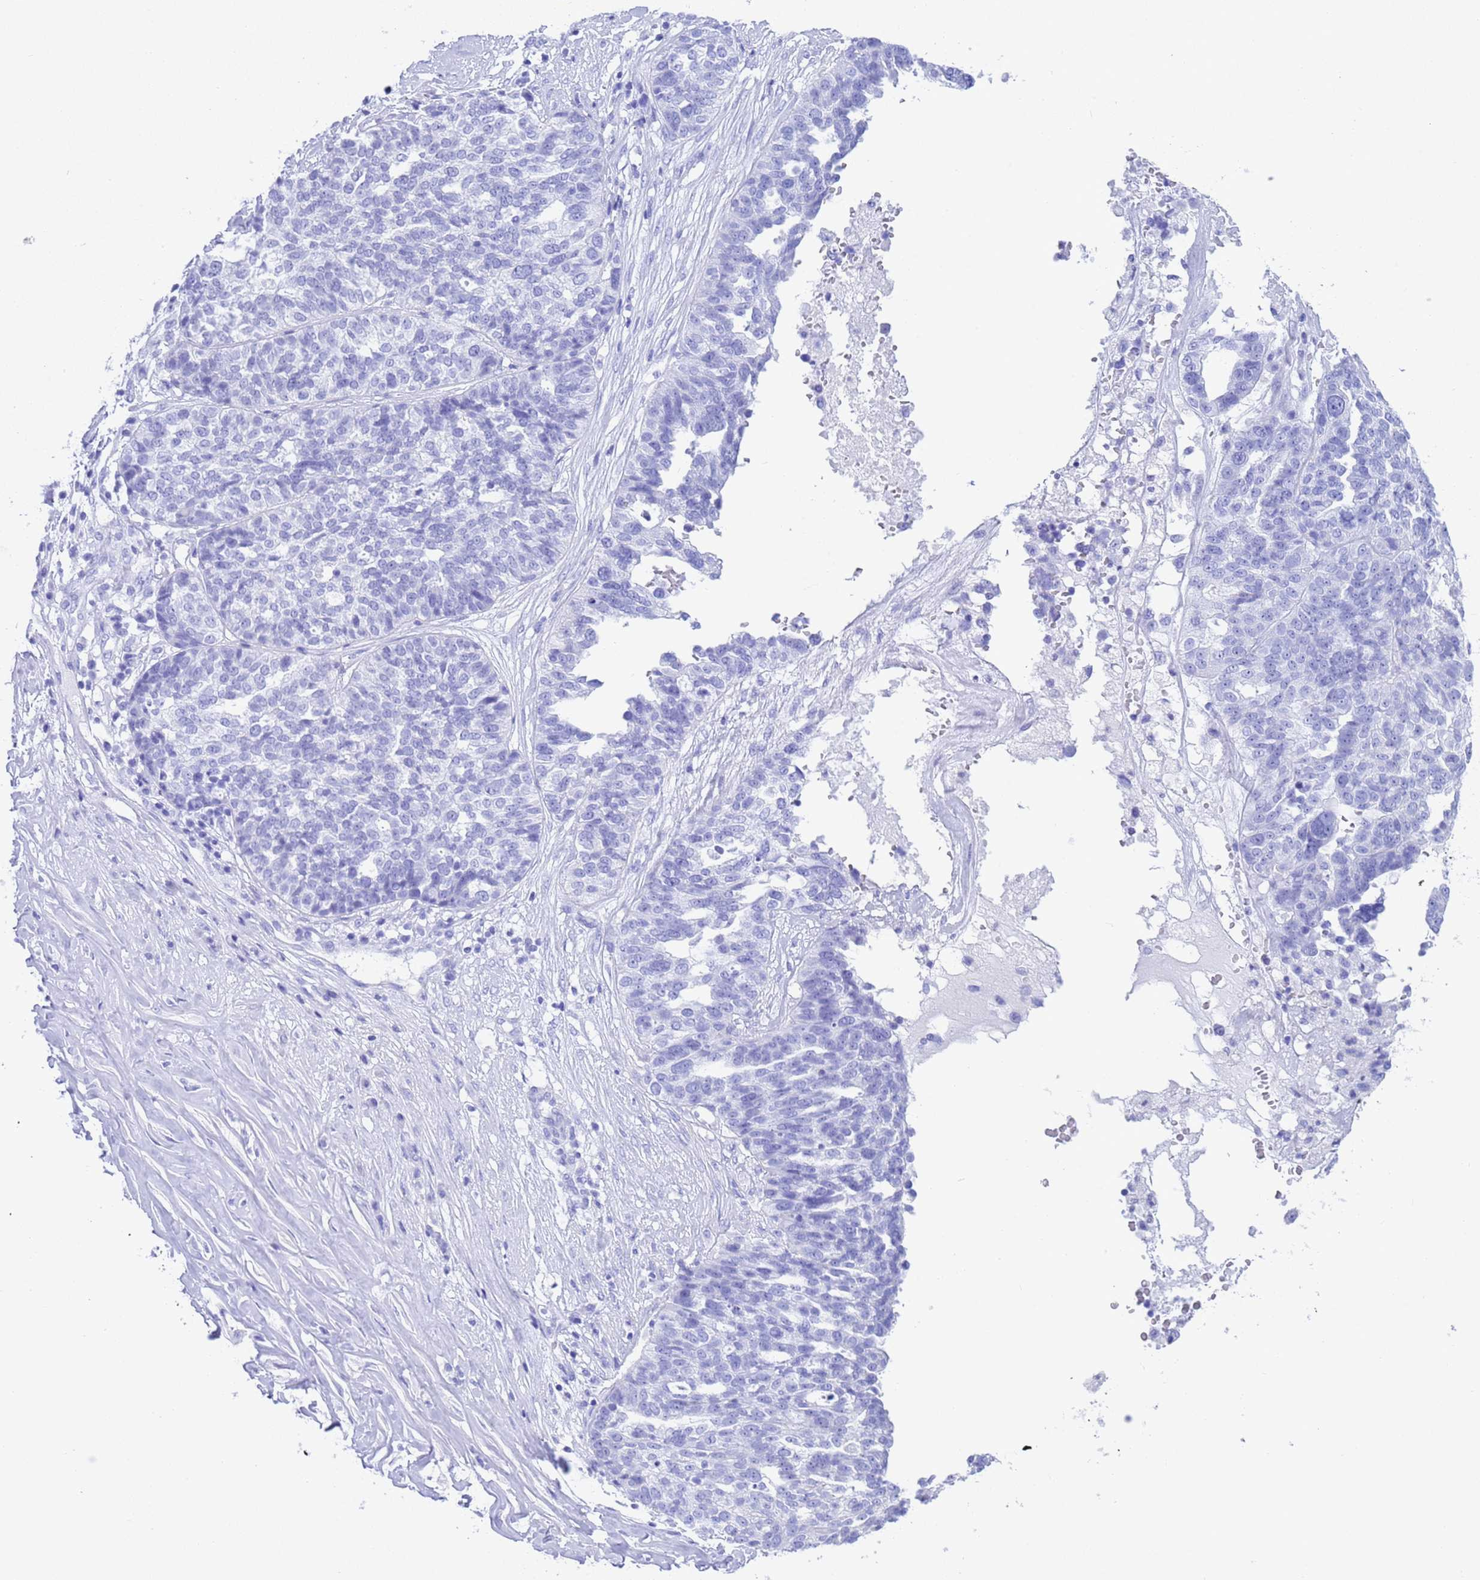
{"staining": {"intensity": "negative", "quantity": "none", "location": "none"}, "tissue": "ovarian cancer", "cell_type": "Tumor cells", "image_type": "cancer", "snomed": [{"axis": "morphology", "description": "Cystadenocarcinoma, serous, NOS"}, {"axis": "topography", "description": "Ovary"}], "caption": "Tumor cells are negative for brown protein staining in ovarian serous cystadenocarcinoma.", "gene": "GSTM1", "patient": {"sex": "female", "age": 59}}